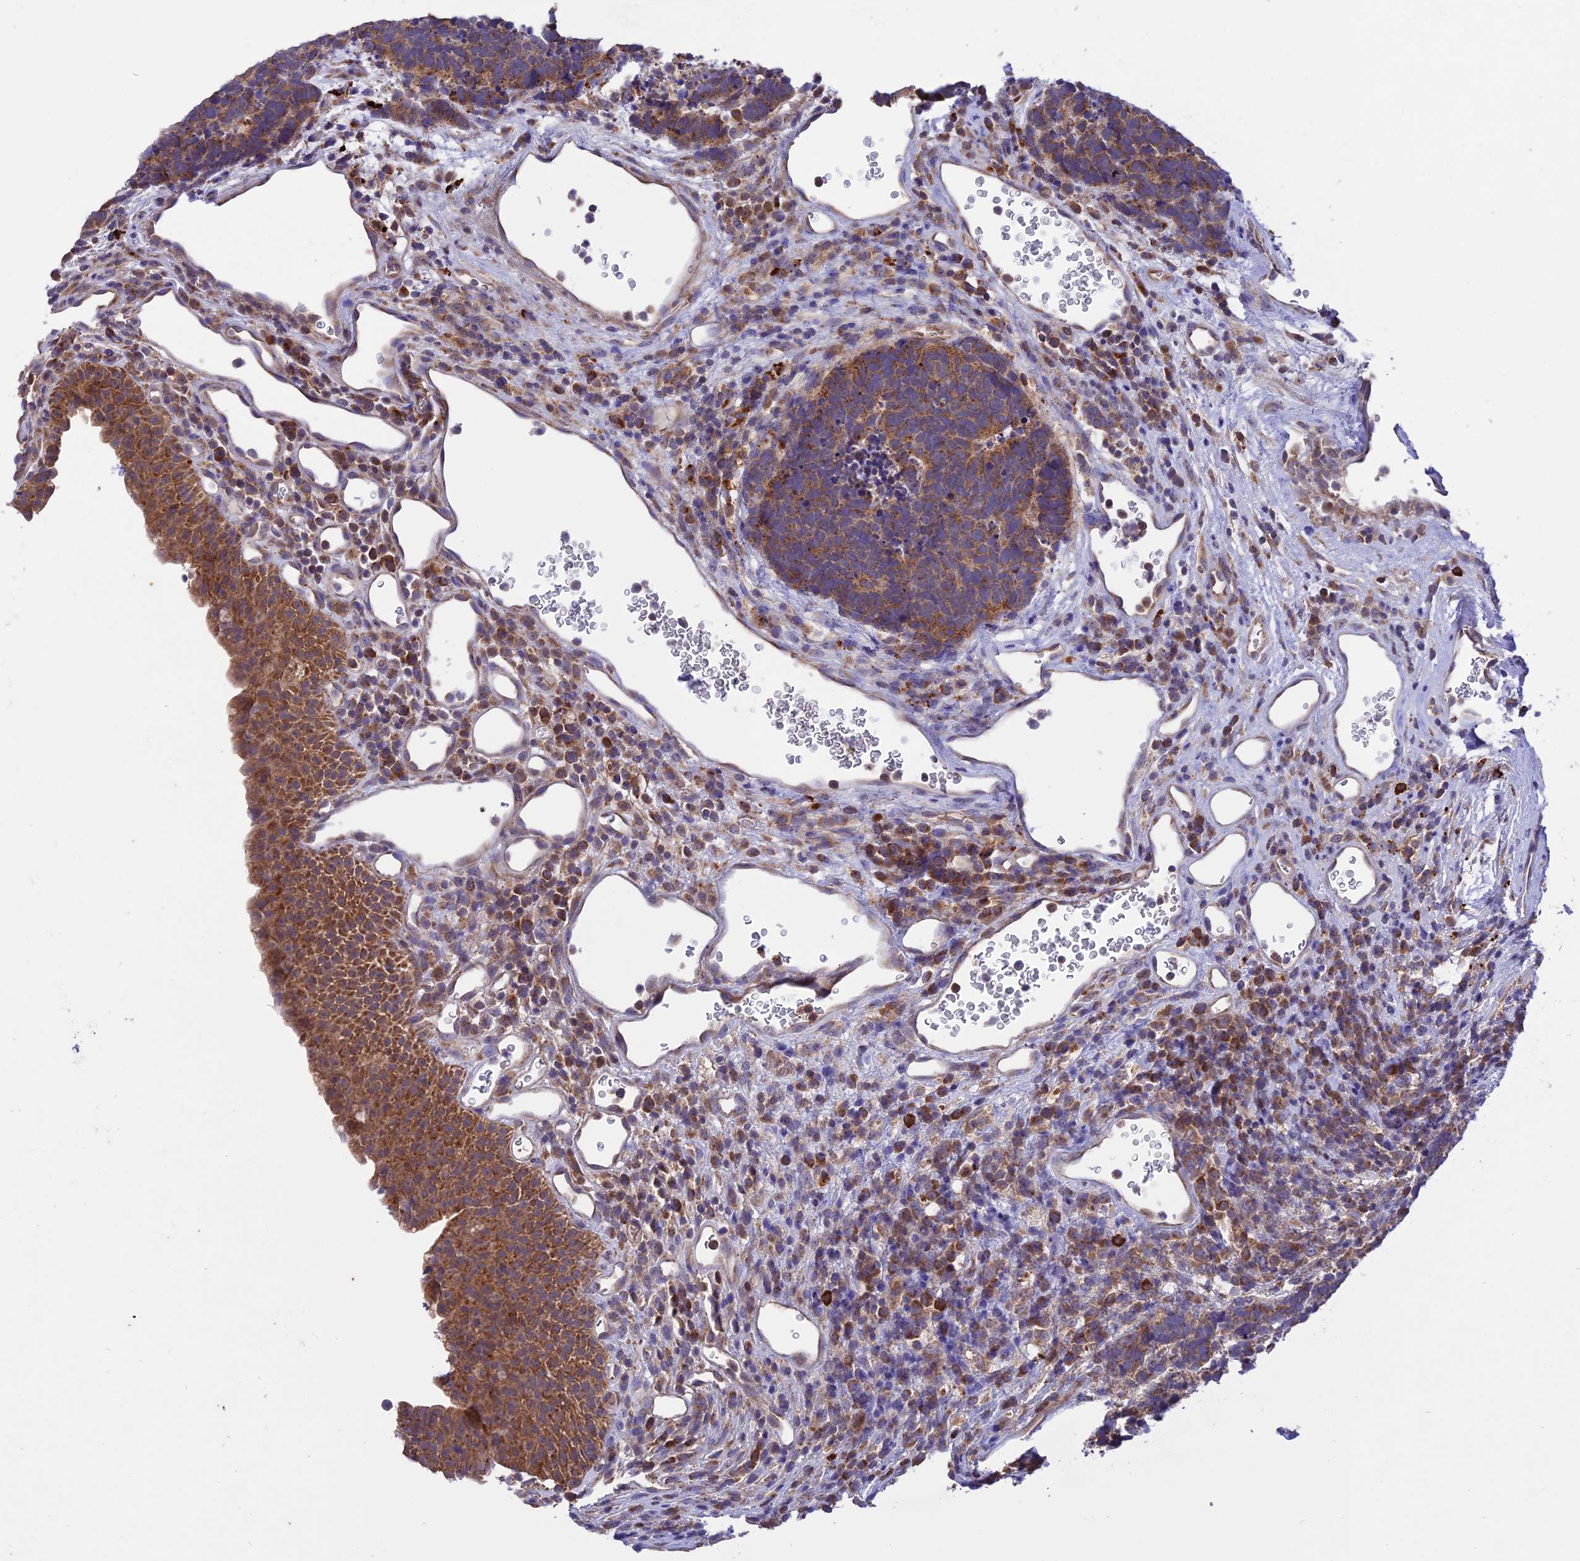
{"staining": {"intensity": "moderate", "quantity": "25%-75%", "location": "cytoplasmic/membranous"}, "tissue": "carcinoid", "cell_type": "Tumor cells", "image_type": "cancer", "snomed": [{"axis": "morphology", "description": "Carcinoma, NOS"}, {"axis": "morphology", "description": "Carcinoid, malignant, NOS"}, {"axis": "topography", "description": "Urinary bladder"}], "caption": "Human carcinoid (malignant) stained with a brown dye exhibits moderate cytoplasmic/membranous positive positivity in approximately 25%-75% of tumor cells.", "gene": "NDUFAF1", "patient": {"sex": "male", "age": 57}}